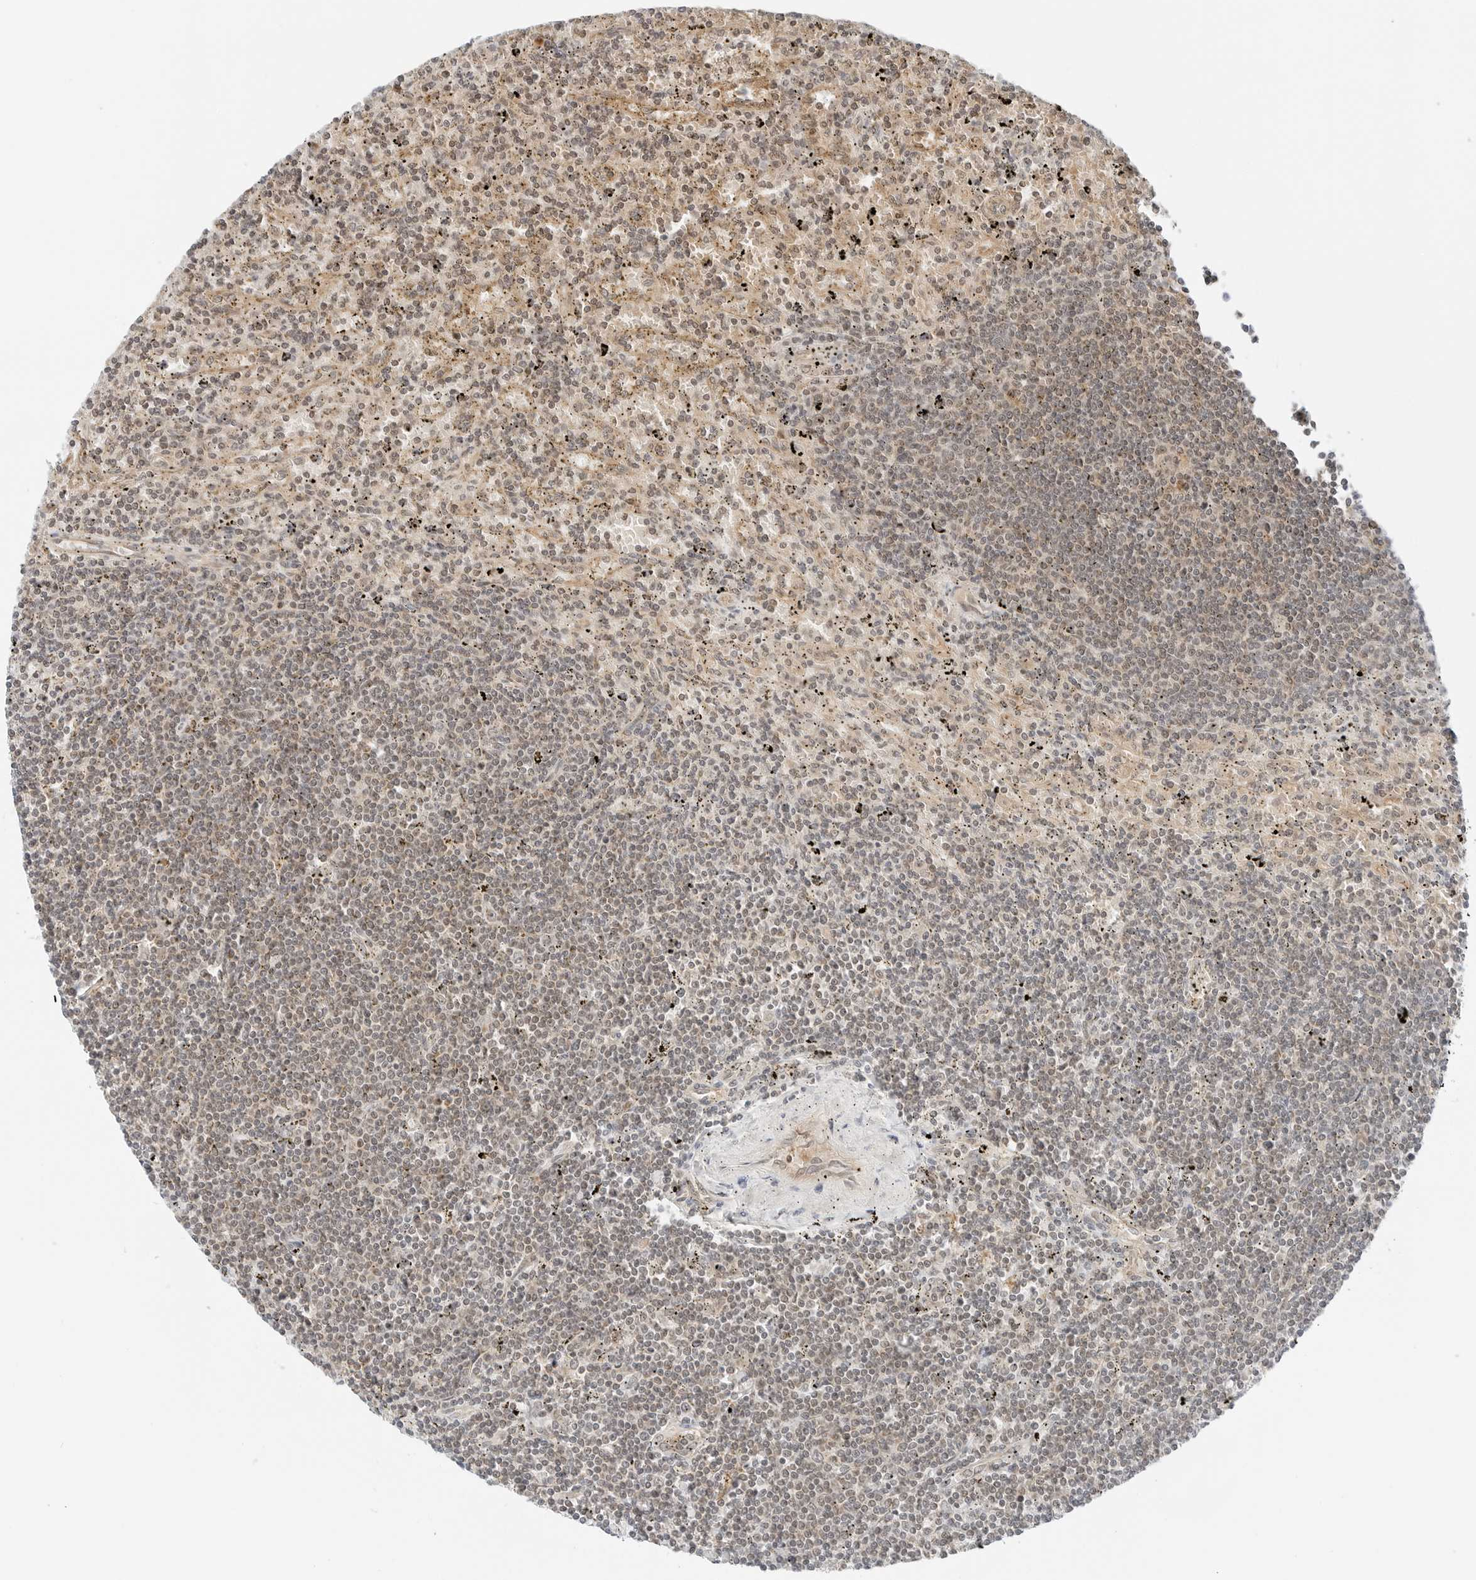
{"staining": {"intensity": "weak", "quantity": "25%-75%", "location": "nuclear"}, "tissue": "lymphoma", "cell_type": "Tumor cells", "image_type": "cancer", "snomed": [{"axis": "morphology", "description": "Malignant lymphoma, non-Hodgkin's type, Low grade"}, {"axis": "topography", "description": "Spleen"}], "caption": "Immunohistochemistry (IHC) (DAB (3,3'-diaminobenzidine)) staining of human lymphoma demonstrates weak nuclear protein staining in approximately 25%-75% of tumor cells.", "gene": "IQCC", "patient": {"sex": "male", "age": 76}}